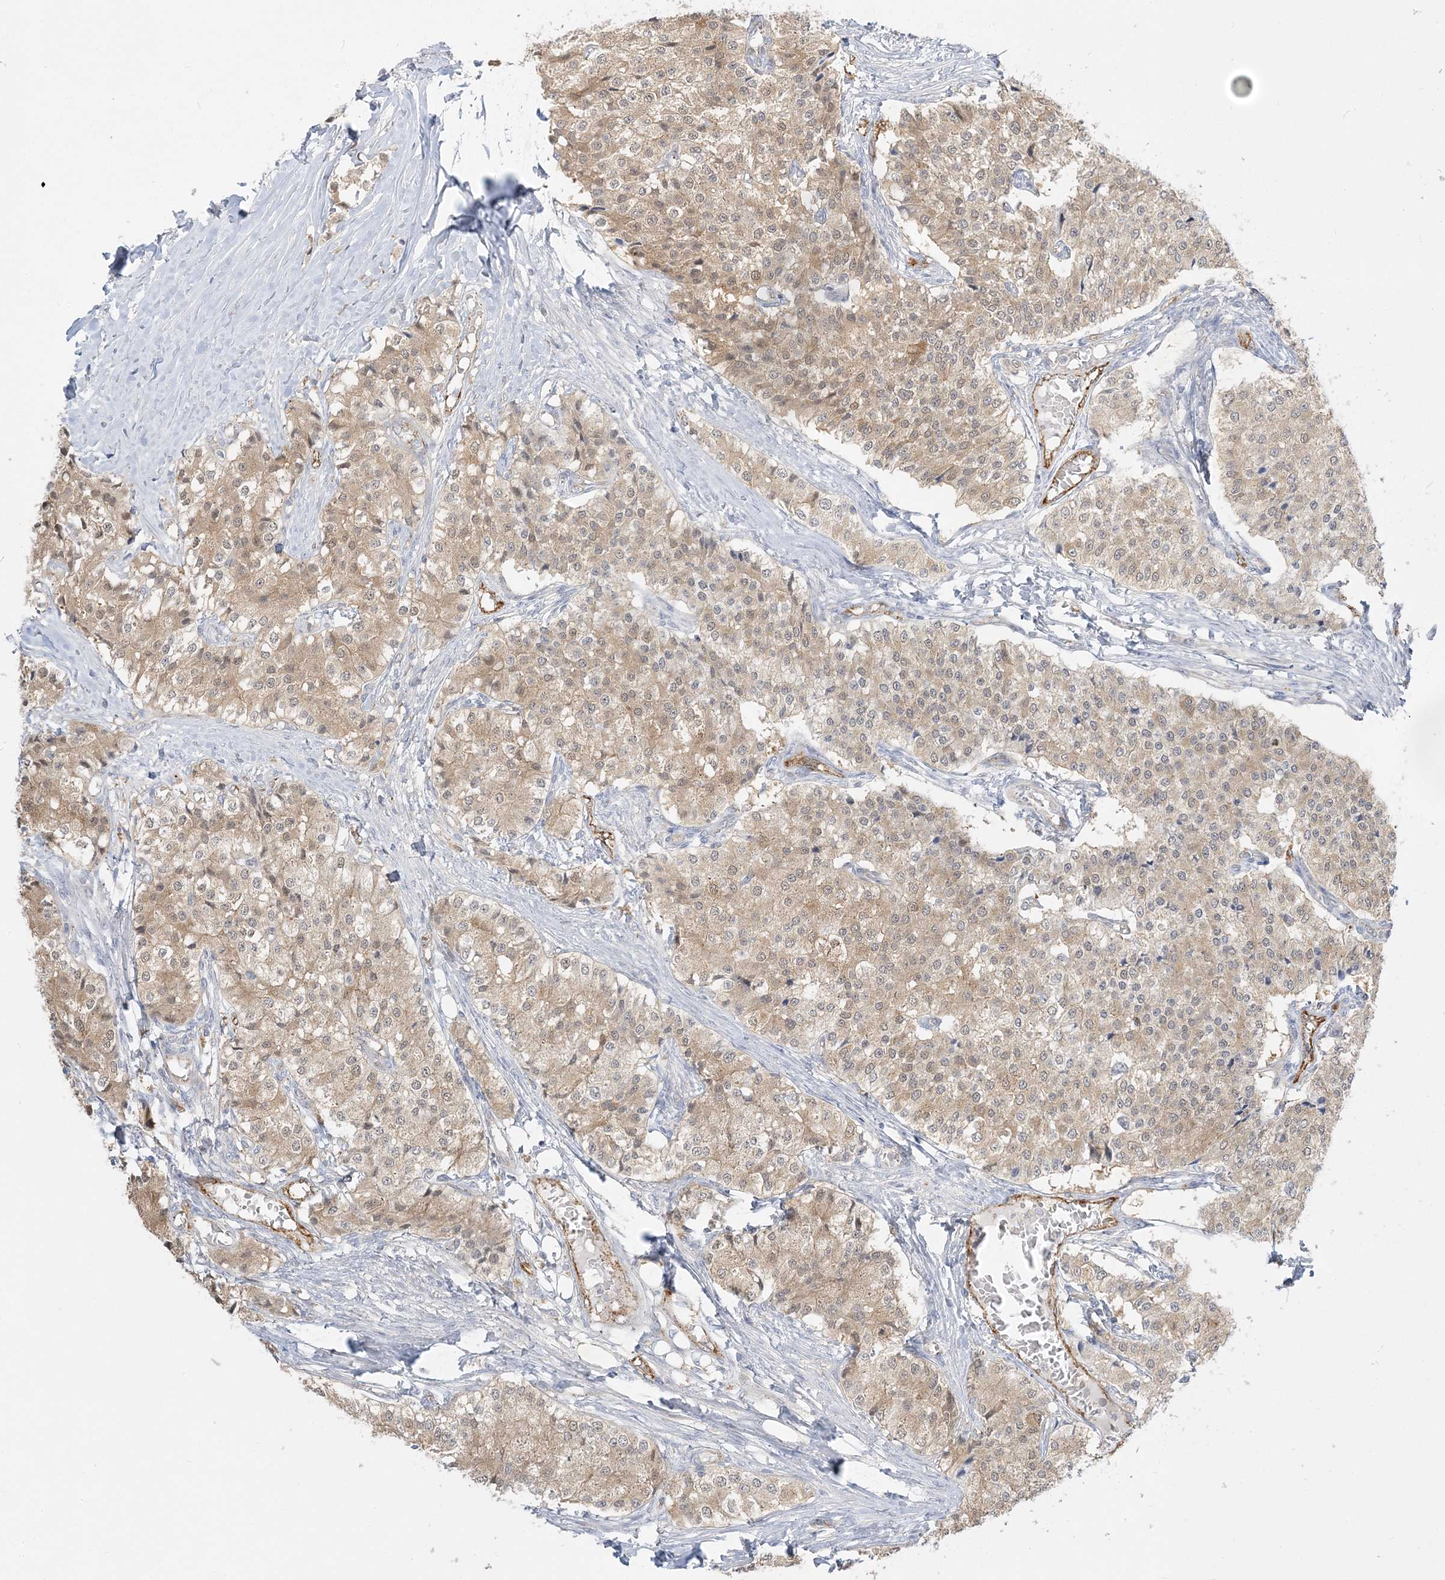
{"staining": {"intensity": "weak", "quantity": "25%-75%", "location": "cytoplasmic/membranous"}, "tissue": "carcinoid", "cell_type": "Tumor cells", "image_type": "cancer", "snomed": [{"axis": "morphology", "description": "Carcinoid, malignant, NOS"}, {"axis": "topography", "description": "Colon"}], "caption": "Protein expression analysis of human carcinoid reveals weak cytoplasmic/membranous staining in about 25%-75% of tumor cells.", "gene": "INPP1", "patient": {"sex": "female", "age": 52}}